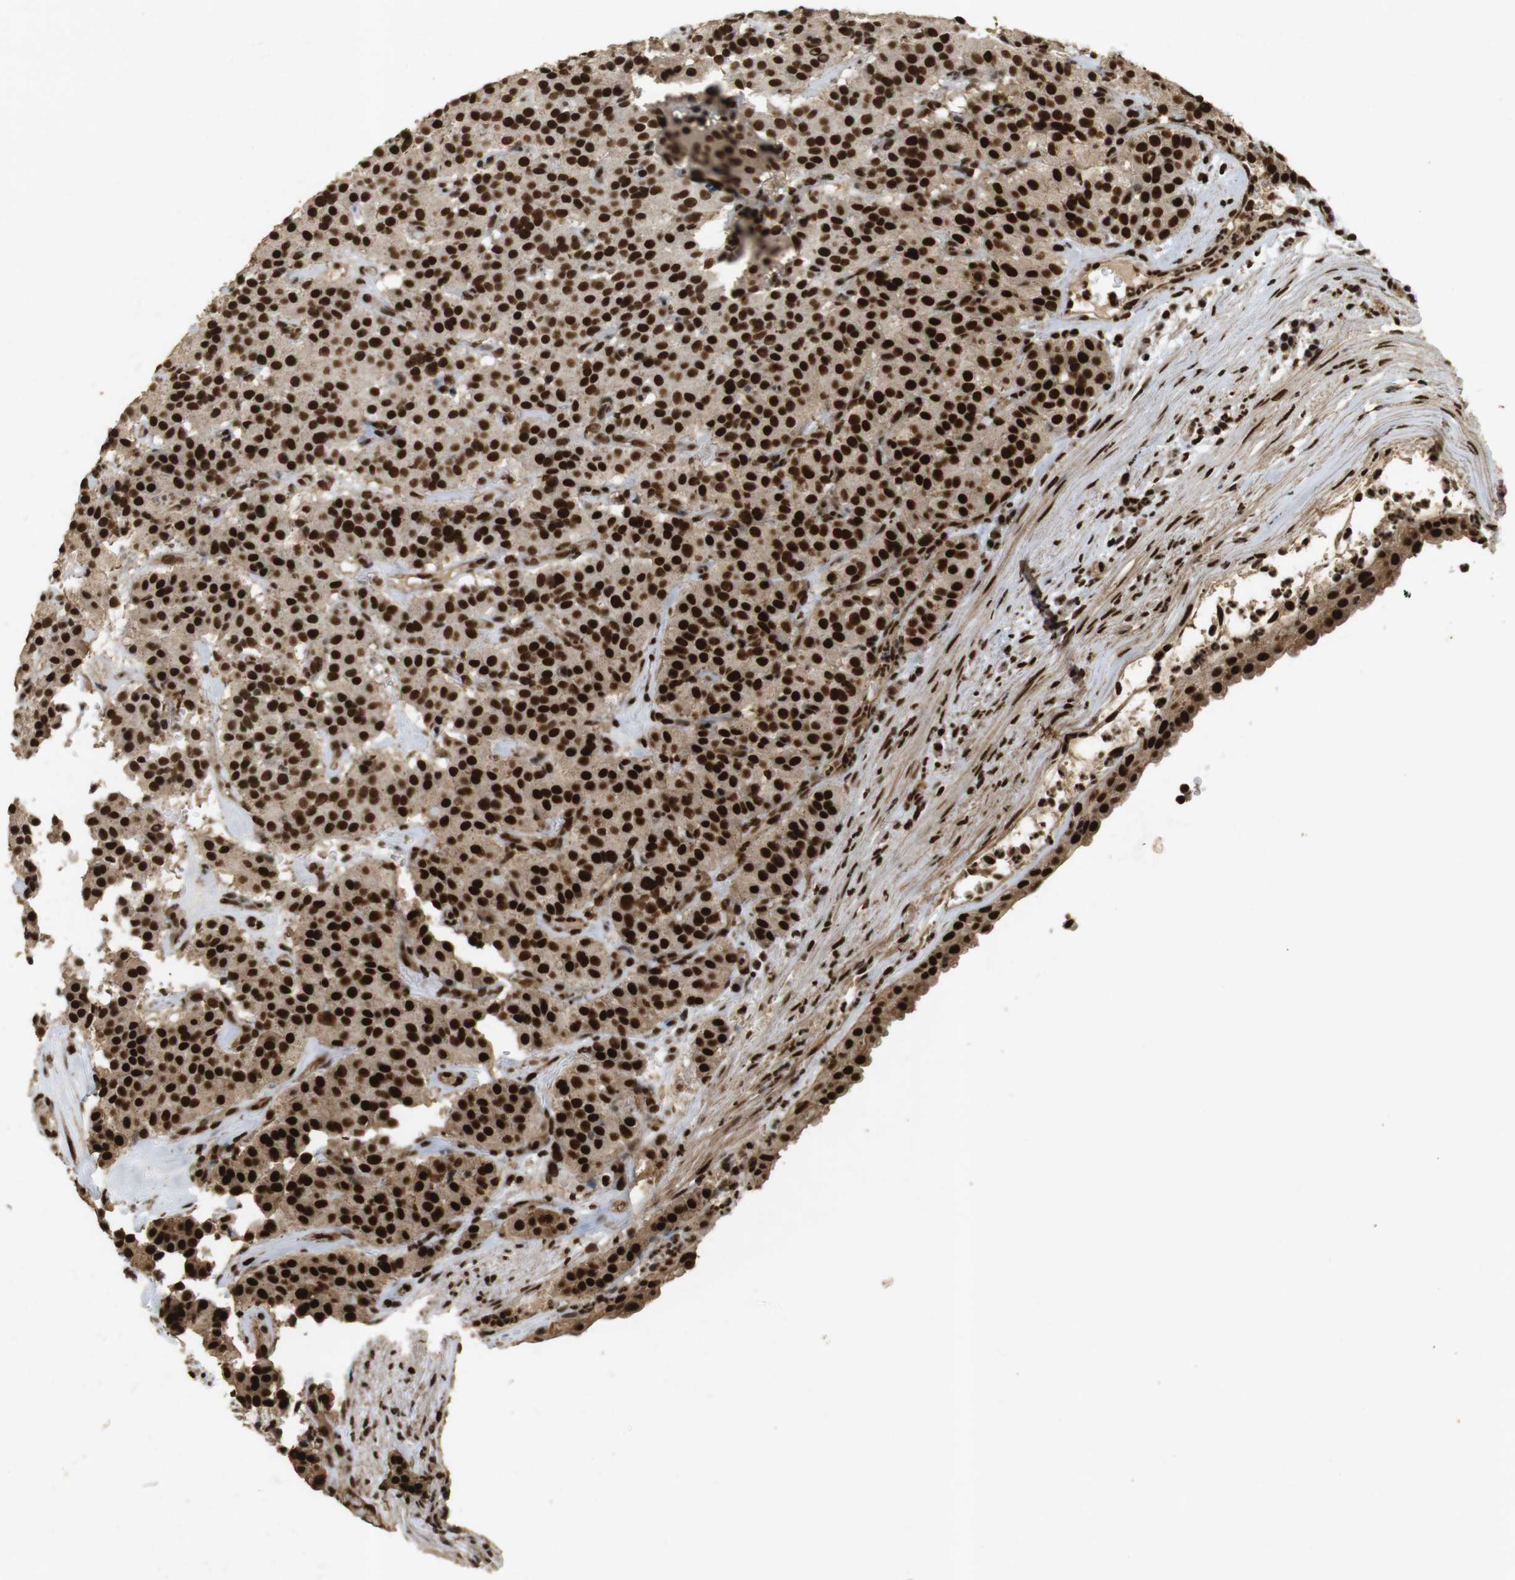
{"staining": {"intensity": "strong", "quantity": ">75%", "location": "cytoplasmic/membranous,nuclear"}, "tissue": "carcinoid", "cell_type": "Tumor cells", "image_type": "cancer", "snomed": [{"axis": "morphology", "description": "Carcinoid, malignant, NOS"}, {"axis": "topography", "description": "Lung"}], "caption": "IHC (DAB) staining of carcinoid (malignant) exhibits strong cytoplasmic/membranous and nuclear protein positivity in about >75% of tumor cells.", "gene": "GATA4", "patient": {"sex": "male", "age": 30}}